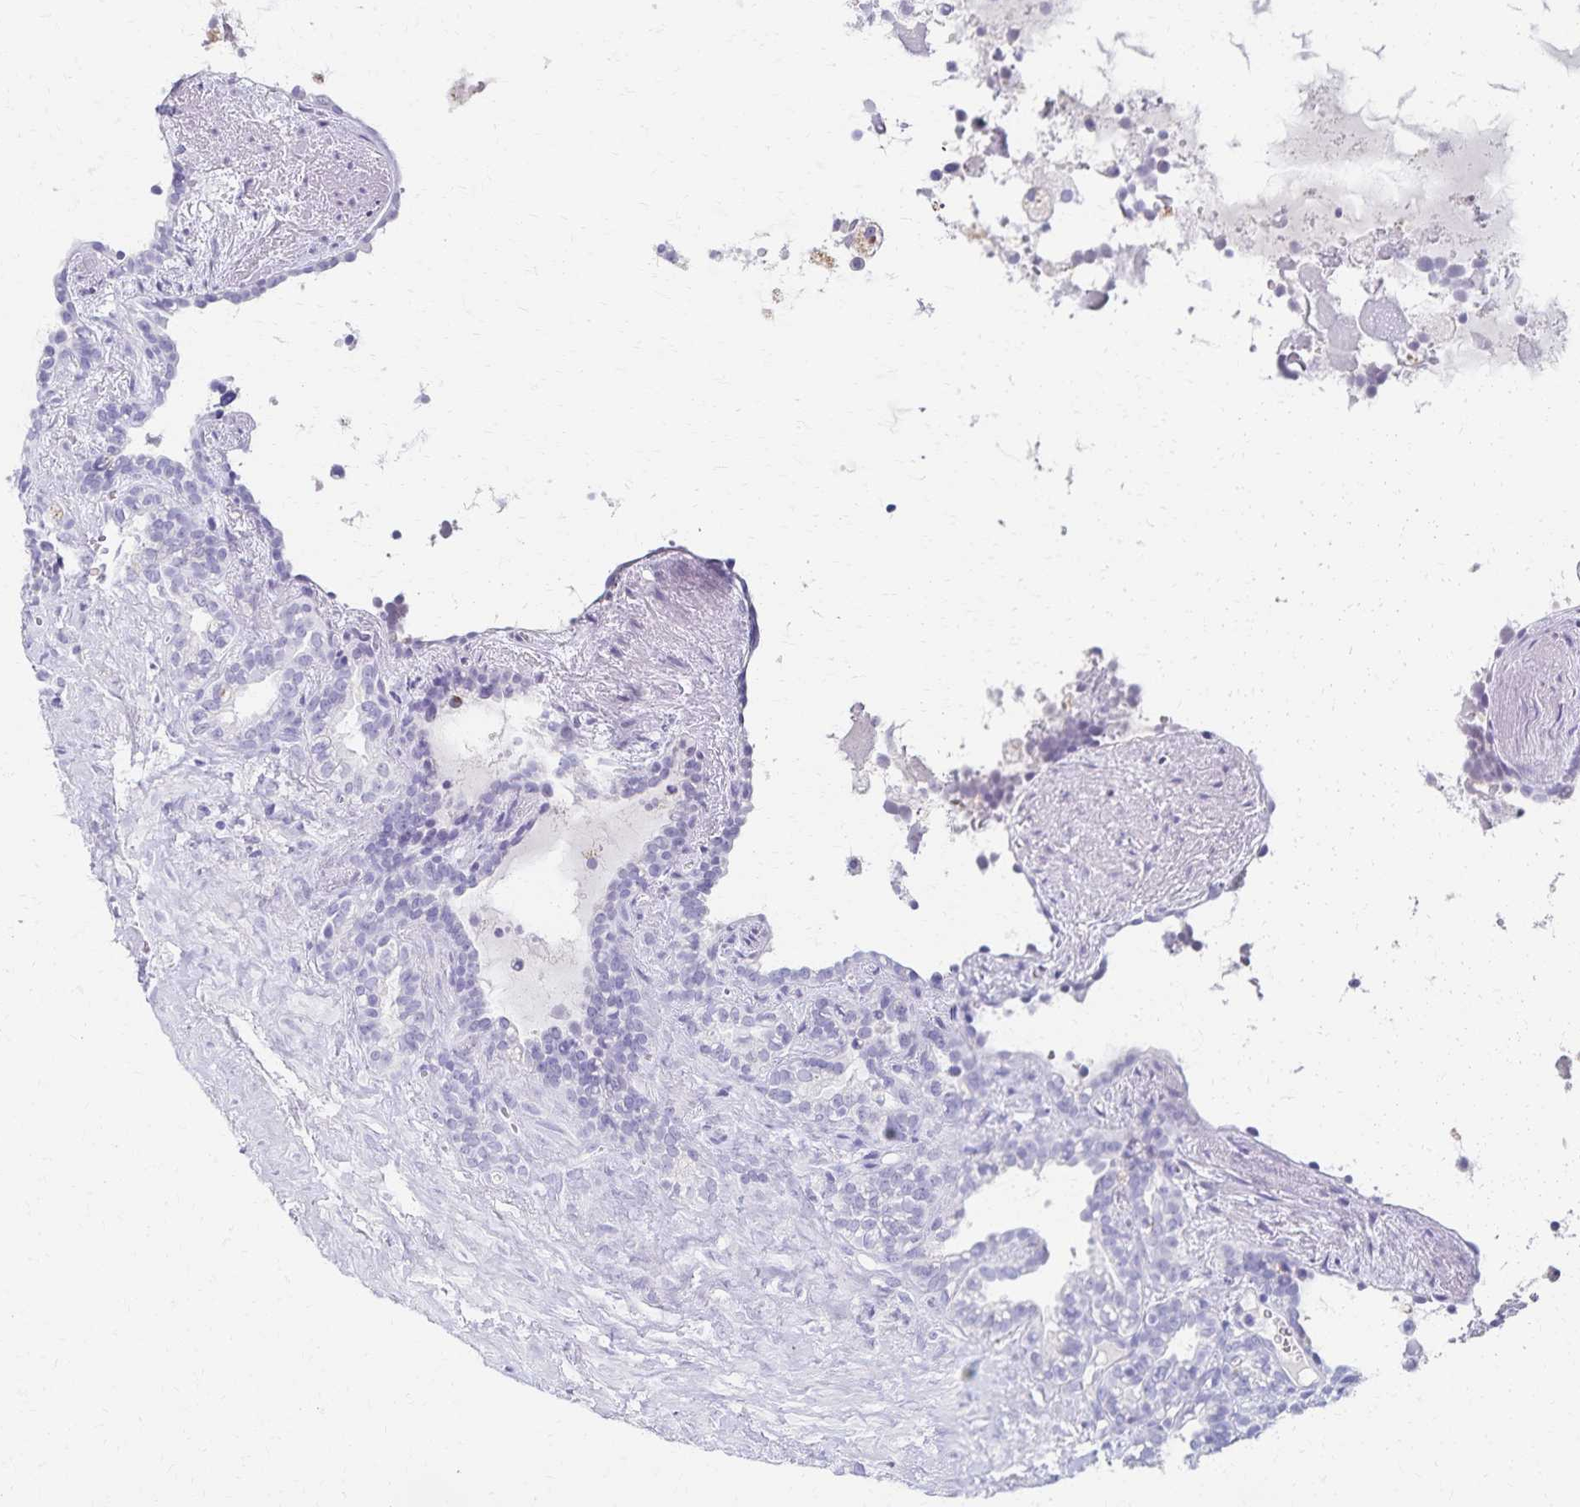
{"staining": {"intensity": "negative", "quantity": "none", "location": "none"}, "tissue": "seminal vesicle", "cell_type": "Glandular cells", "image_type": "normal", "snomed": [{"axis": "morphology", "description": "Normal tissue, NOS"}, {"axis": "topography", "description": "Seminal veicle"}], "caption": "IHC of unremarkable human seminal vesicle demonstrates no positivity in glandular cells.", "gene": "C2orf50", "patient": {"sex": "male", "age": 76}}